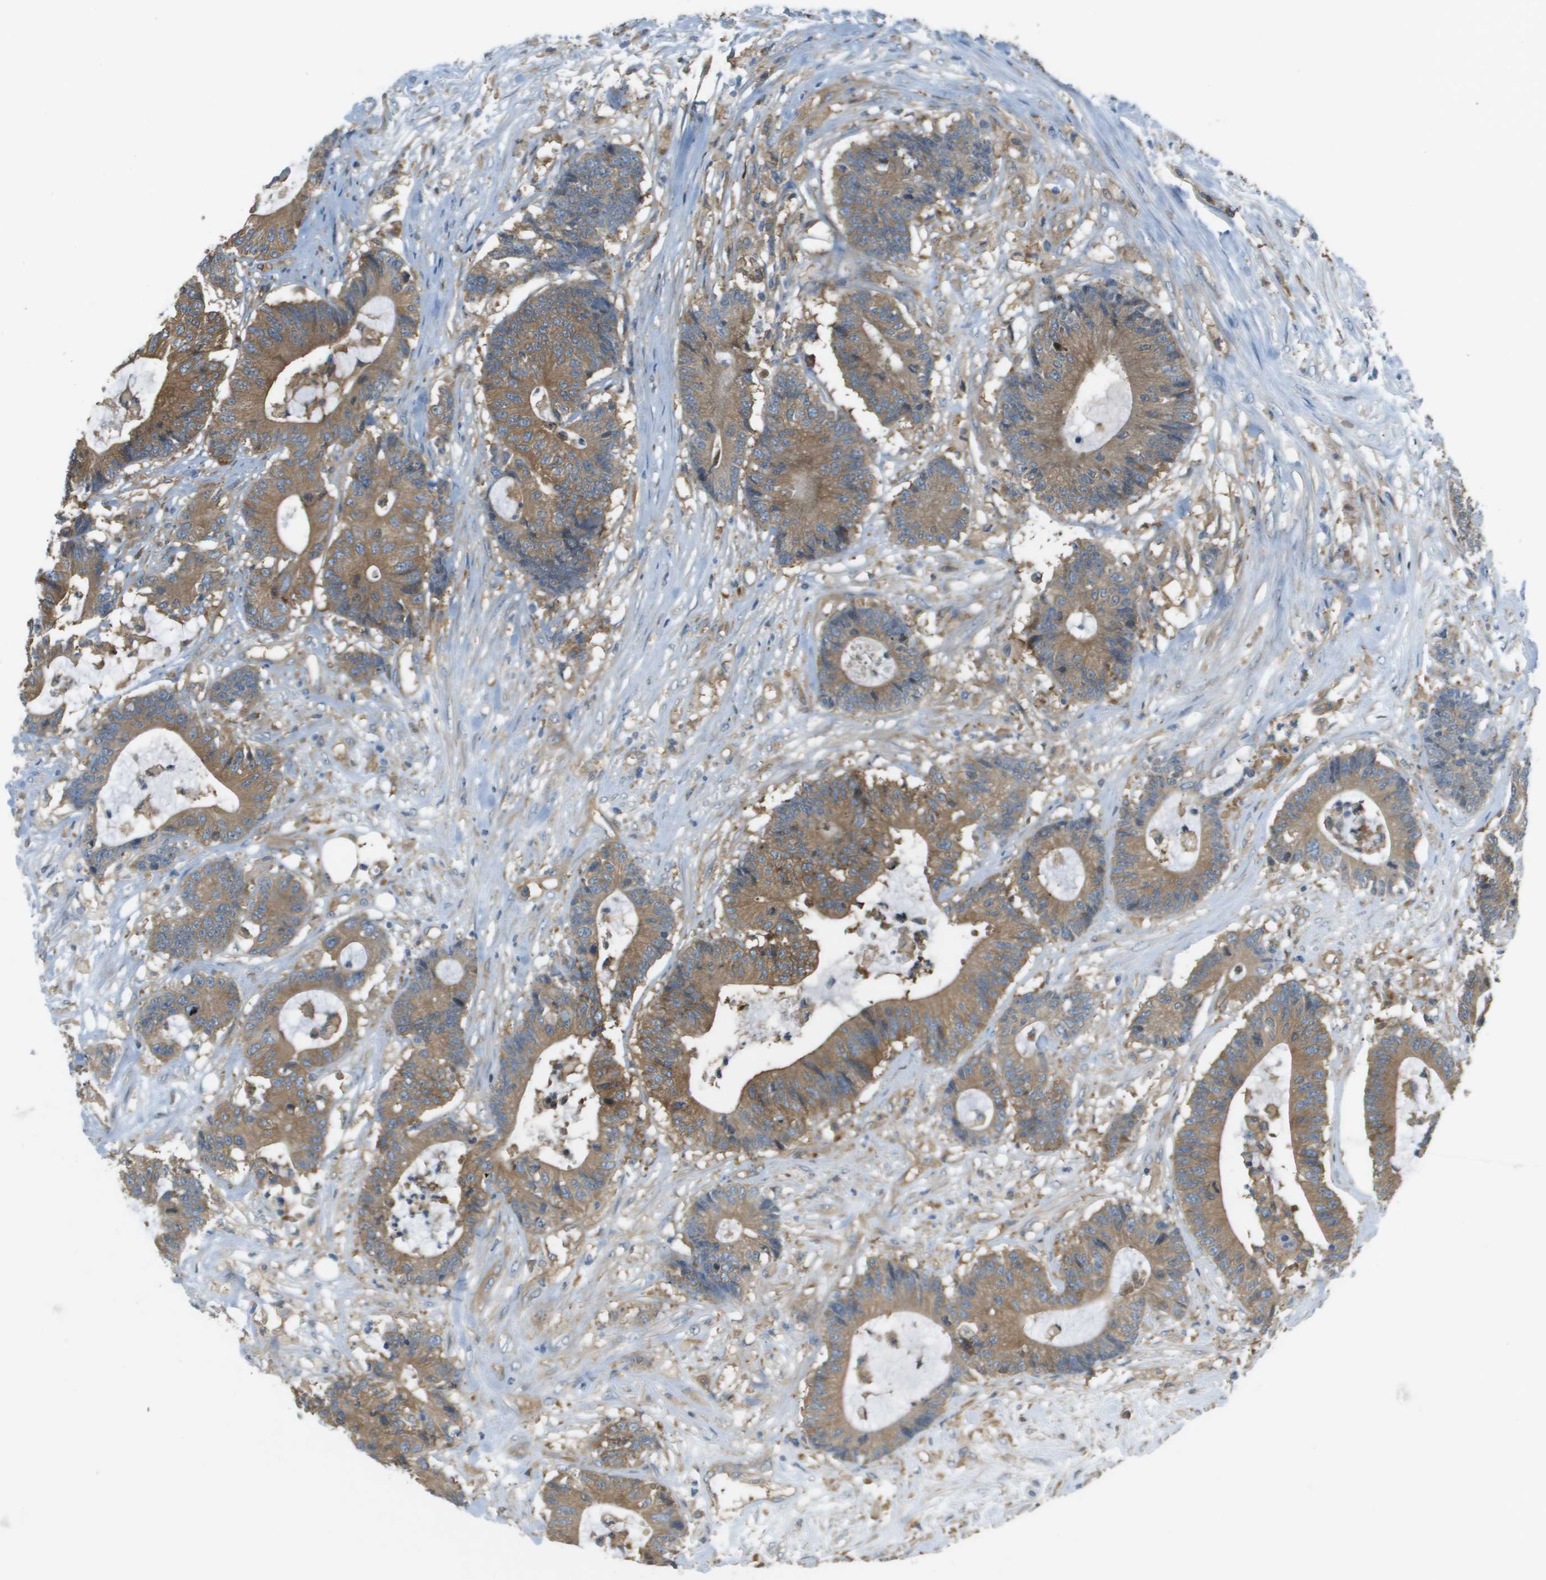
{"staining": {"intensity": "moderate", "quantity": ">75%", "location": "cytoplasmic/membranous"}, "tissue": "colorectal cancer", "cell_type": "Tumor cells", "image_type": "cancer", "snomed": [{"axis": "morphology", "description": "Adenocarcinoma, NOS"}, {"axis": "topography", "description": "Colon"}], "caption": "Immunohistochemical staining of human colorectal cancer exhibits medium levels of moderate cytoplasmic/membranous positivity in about >75% of tumor cells. Using DAB (3,3'-diaminobenzidine) (brown) and hematoxylin (blue) stains, captured at high magnification using brightfield microscopy.", "gene": "CORO1B", "patient": {"sex": "female", "age": 84}}